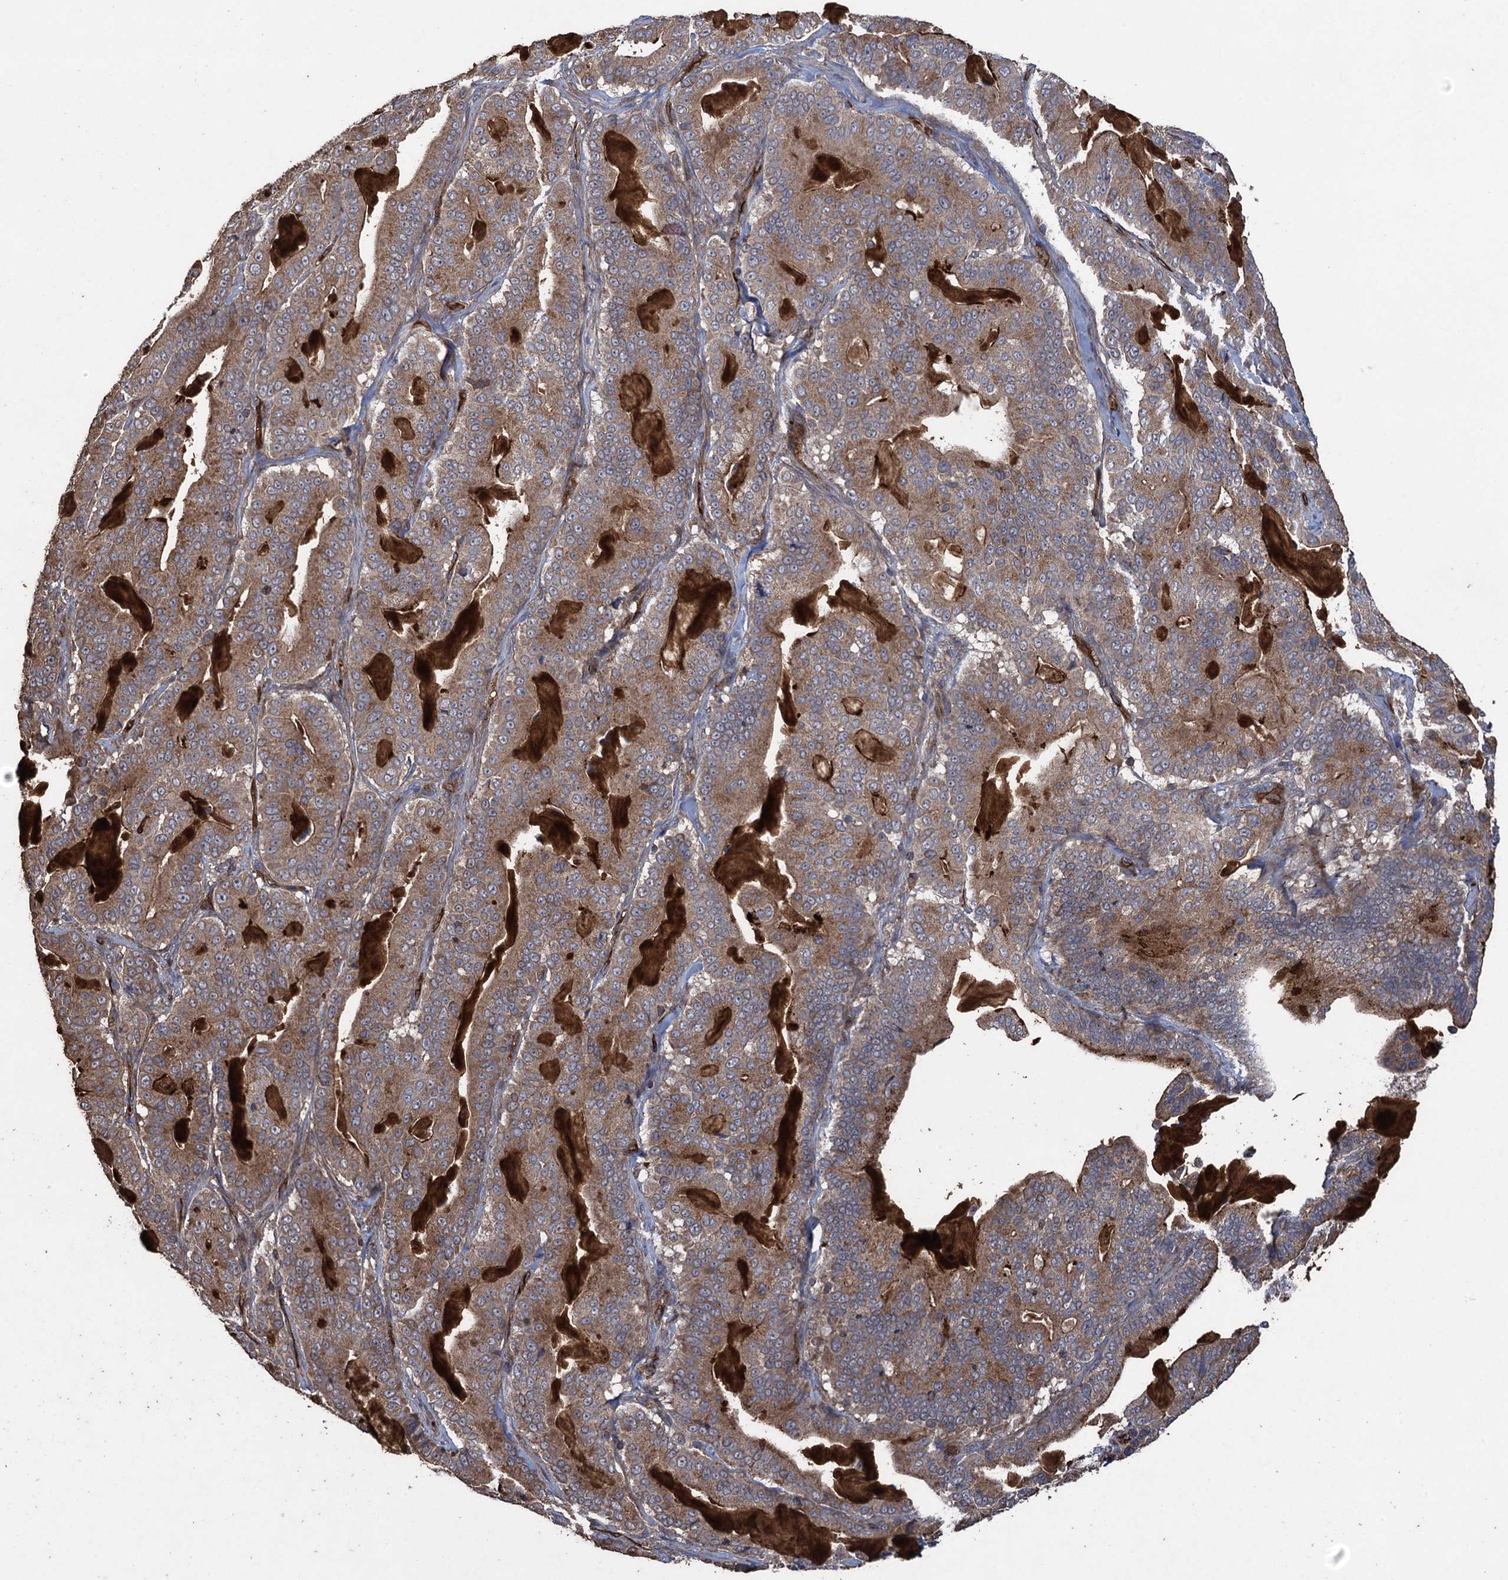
{"staining": {"intensity": "moderate", "quantity": ">75%", "location": "cytoplasmic/membranous"}, "tissue": "pancreatic cancer", "cell_type": "Tumor cells", "image_type": "cancer", "snomed": [{"axis": "morphology", "description": "Adenocarcinoma, NOS"}, {"axis": "topography", "description": "Pancreas"}], "caption": "High-power microscopy captured an immunohistochemistry (IHC) photomicrograph of pancreatic cancer (adenocarcinoma), revealing moderate cytoplasmic/membranous positivity in approximately >75% of tumor cells. (DAB (3,3'-diaminobenzidine) = brown stain, brightfield microscopy at high magnification).", "gene": "TXNDC11", "patient": {"sex": "male", "age": 63}}